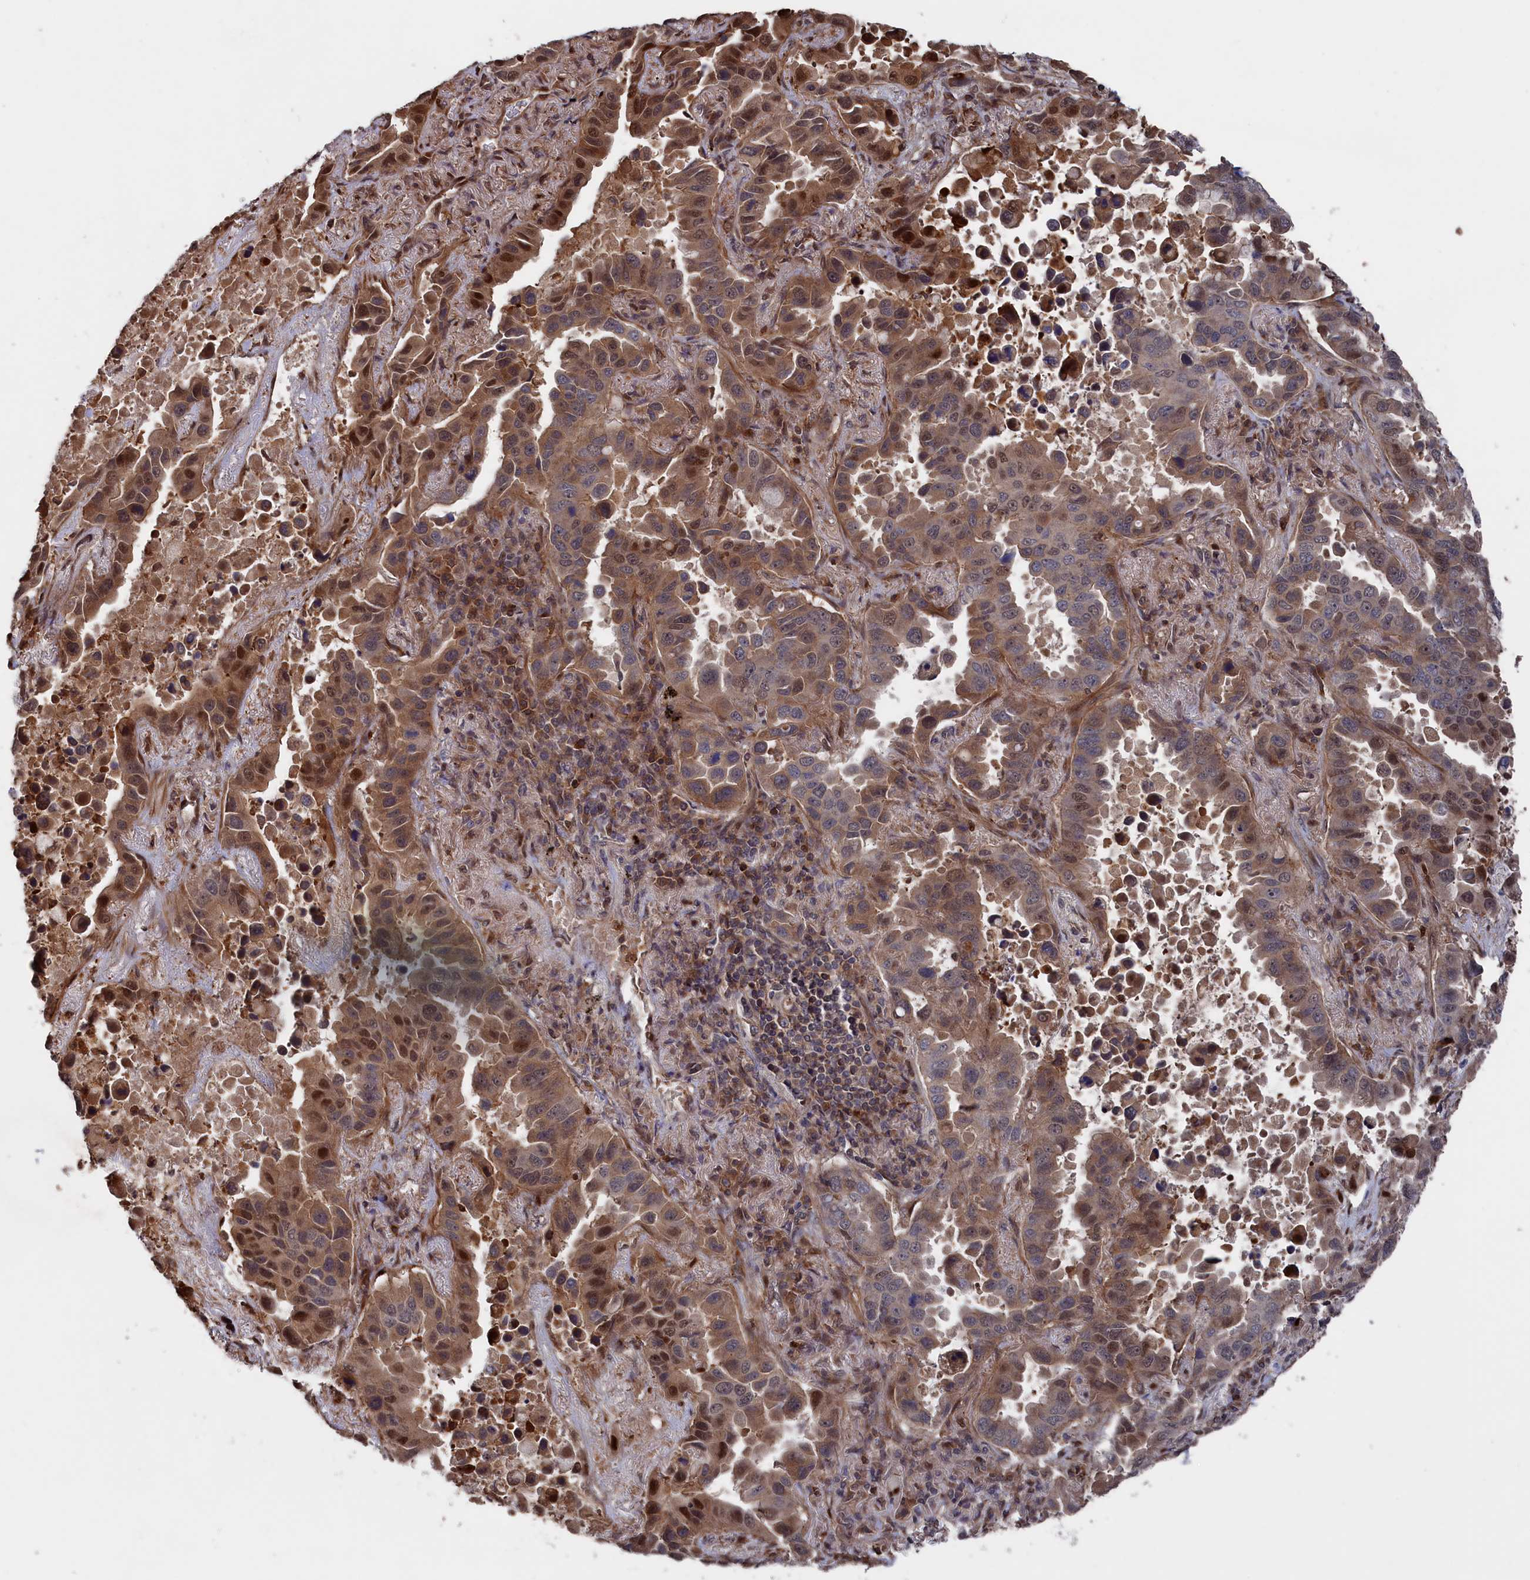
{"staining": {"intensity": "moderate", "quantity": ">75%", "location": "cytoplasmic/membranous,nuclear"}, "tissue": "lung cancer", "cell_type": "Tumor cells", "image_type": "cancer", "snomed": [{"axis": "morphology", "description": "Adenocarcinoma, NOS"}, {"axis": "topography", "description": "Lung"}], "caption": "This image demonstrates immunohistochemistry staining of human lung cancer, with medium moderate cytoplasmic/membranous and nuclear expression in about >75% of tumor cells.", "gene": "PLA2G15", "patient": {"sex": "male", "age": 64}}